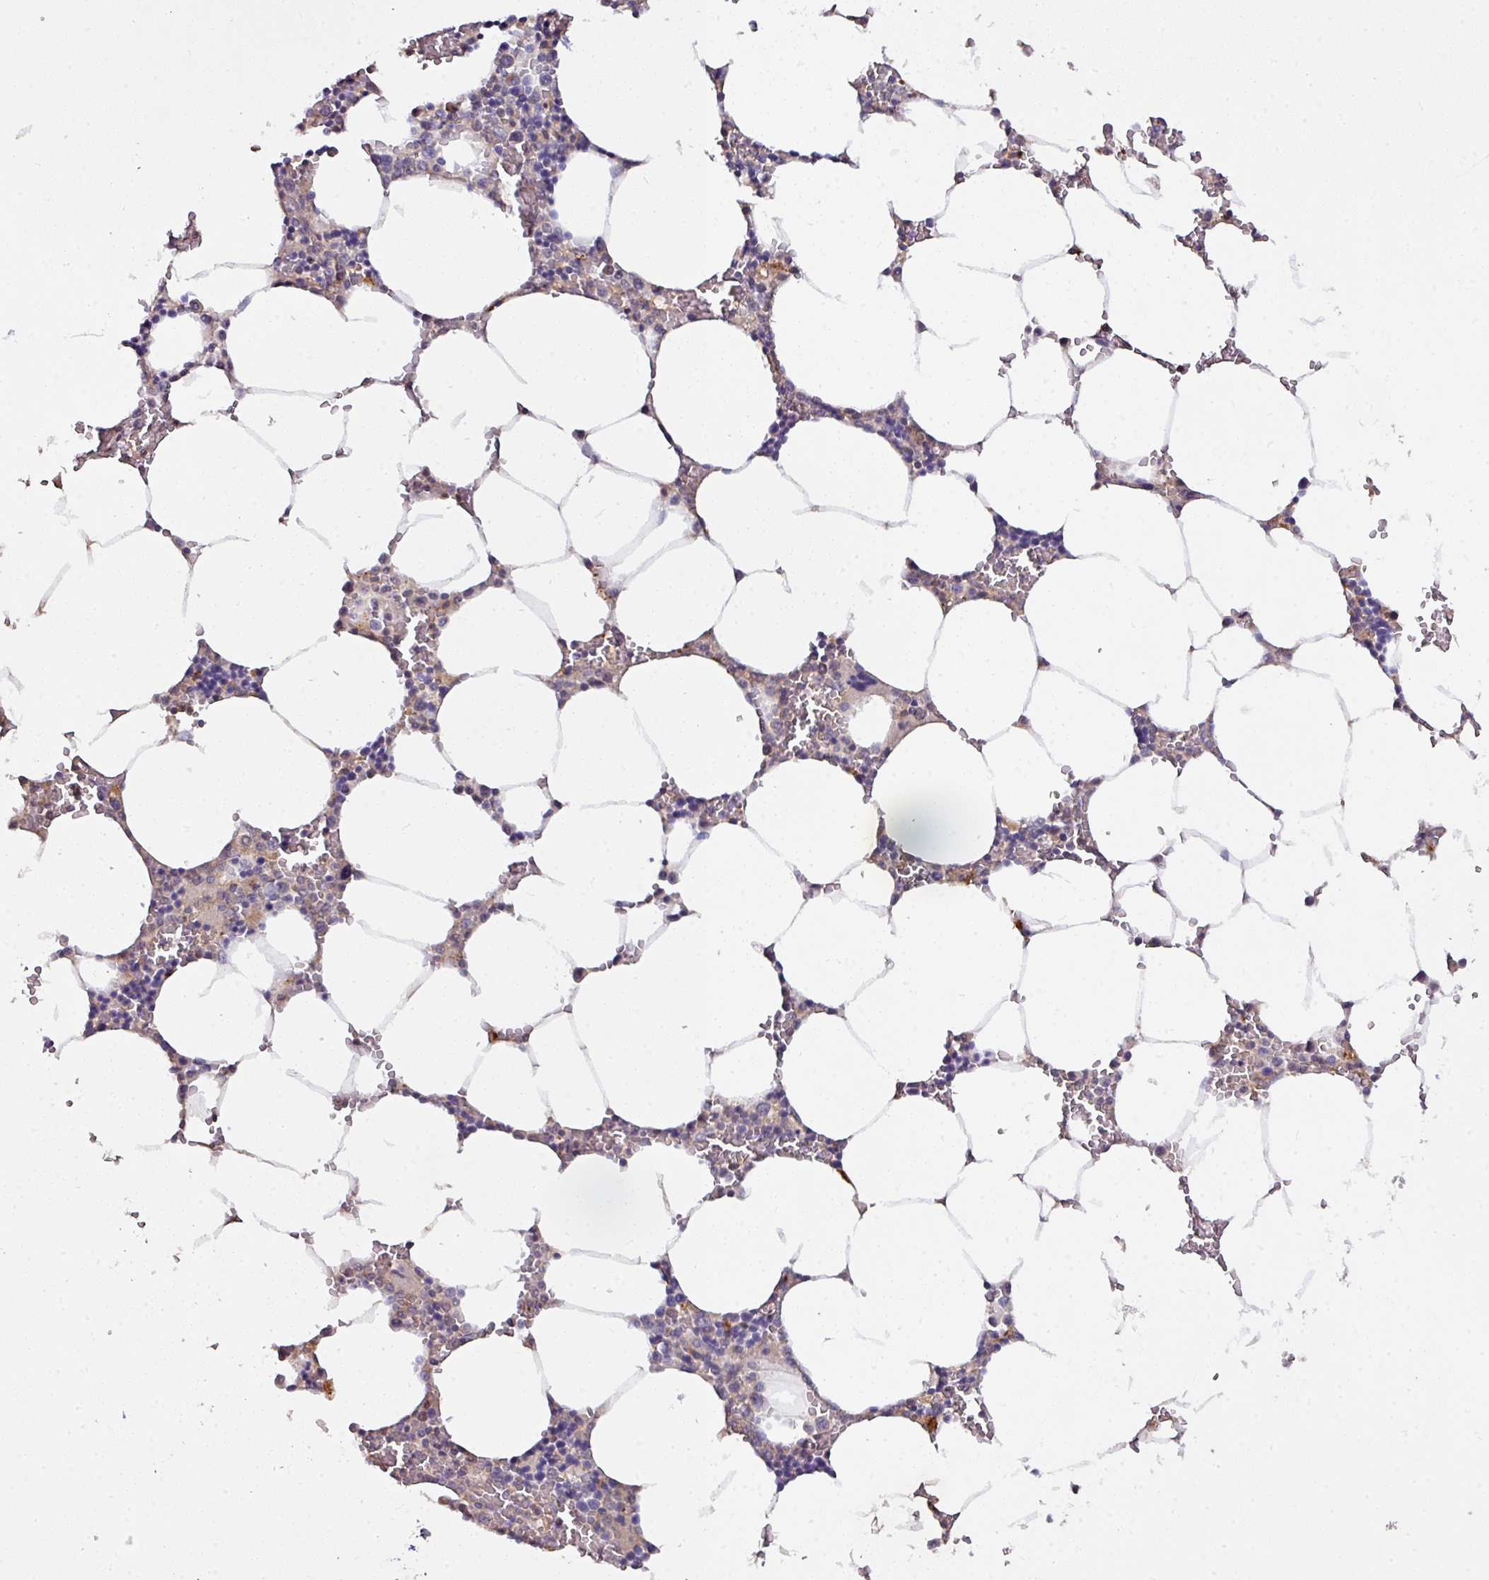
{"staining": {"intensity": "negative", "quantity": "none", "location": "none"}, "tissue": "bone marrow", "cell_type": "Hematopoietic cells", "image_type": "normal", "snomed": [{"axis": "morphology", "description": "Normal tissue, NOS"}, {"axis": "topography", "description": "Bone marrow"}], "caption": "Human bone marrow stained for a protein using immunohistochemistry (IHC) shows no expression in hematopoietic cells.", "gene": "AEBP2", "patient": {"sex": "male", "age": 70}}